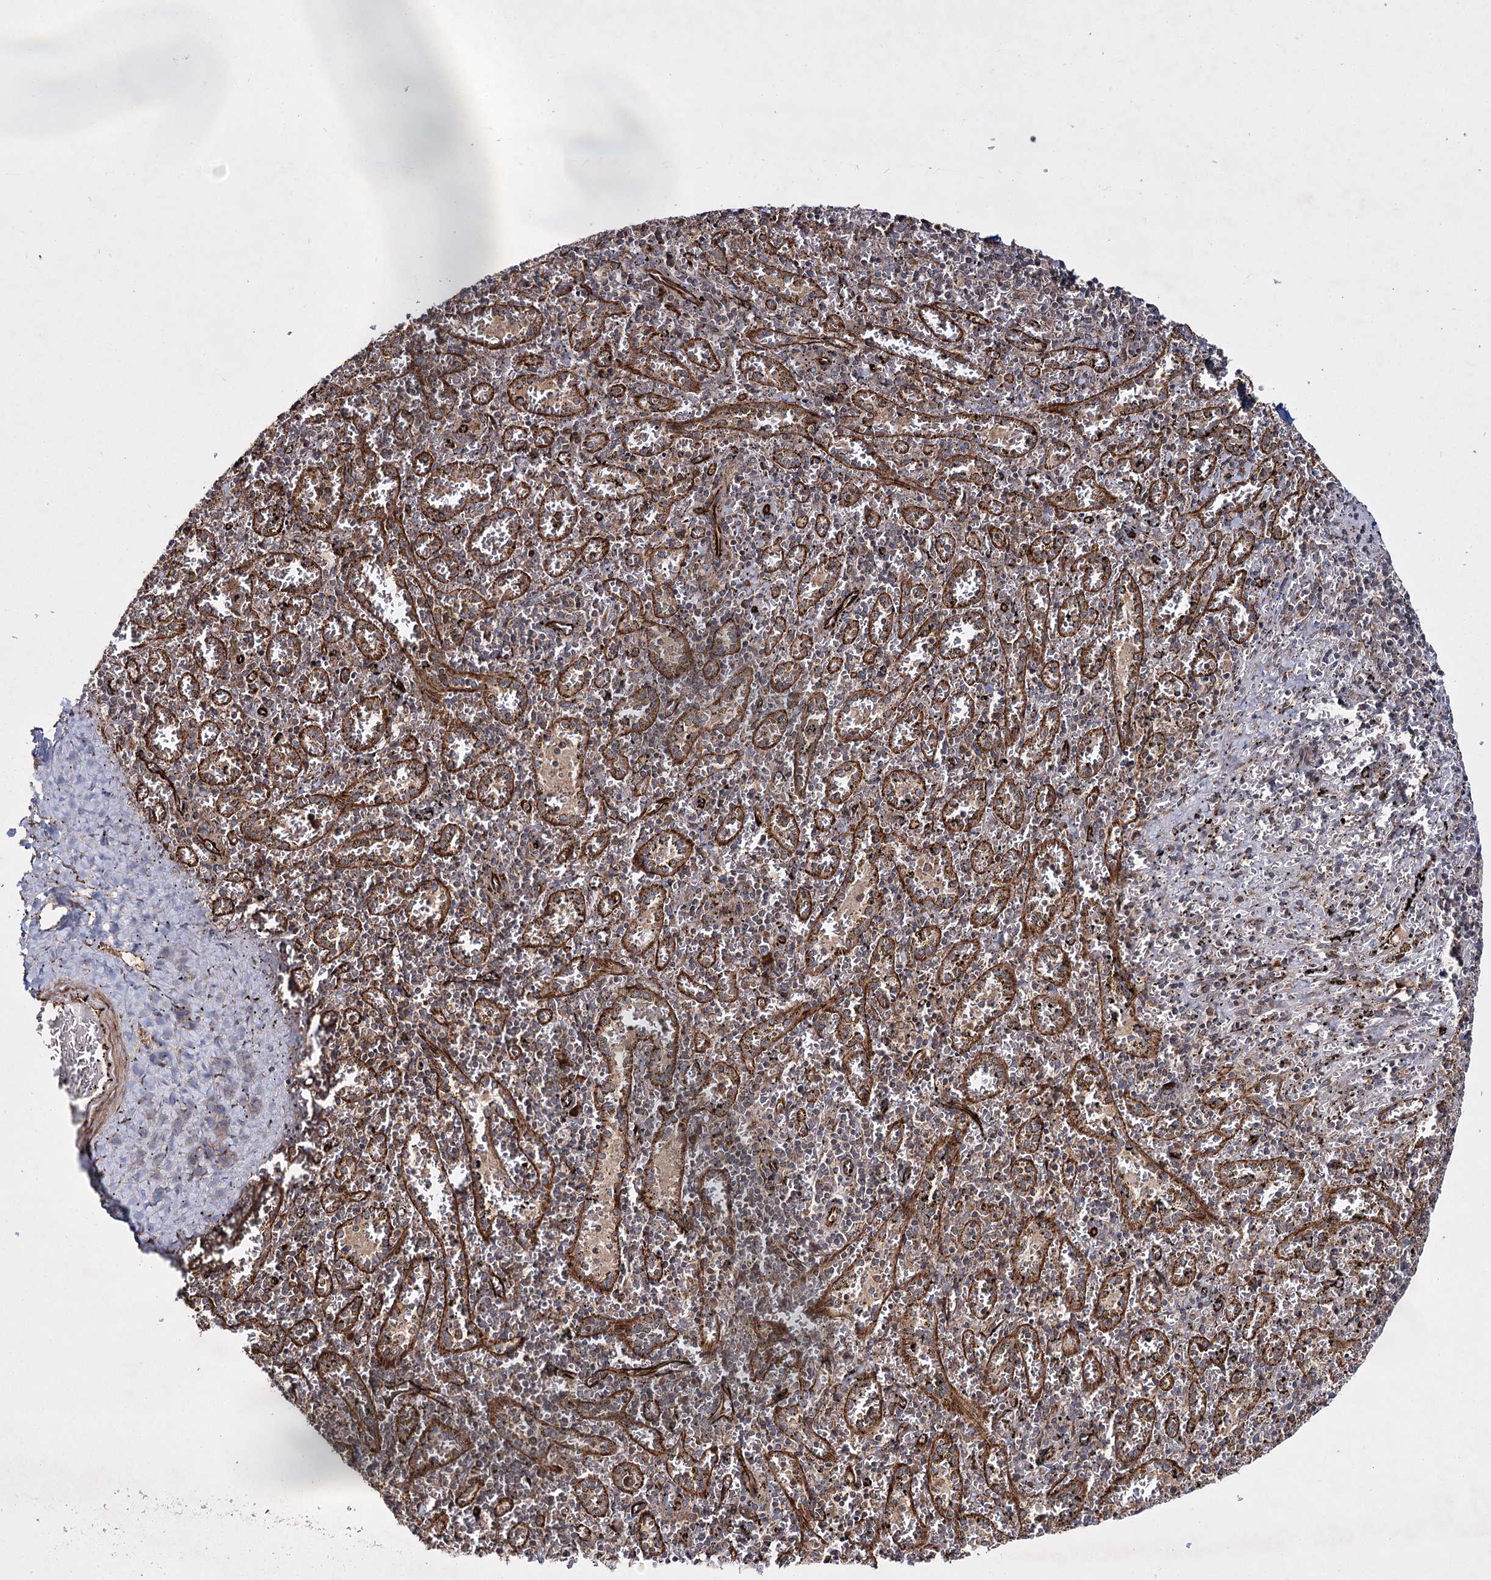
{"staining": {"intensity": "weak", "quantity": "25%-75%", "location": "cytoplasmic/membranous"}, "tissue": "spleen", "cell_type": "Cells in red pulp", "image_type": "normal", "snomed": [{"axis": "morphology", "description": "Normal tissue, NOS"}, {"axis": "topography", "description": "Spleen"}], "caption": "Cells in red pulp display low levels of weak cytoplasmic/membranous staining in about 25%-75% of cells in normal spleen.", "gene": "HECTD2", "patient": {"sex": "male", "age": 11}}